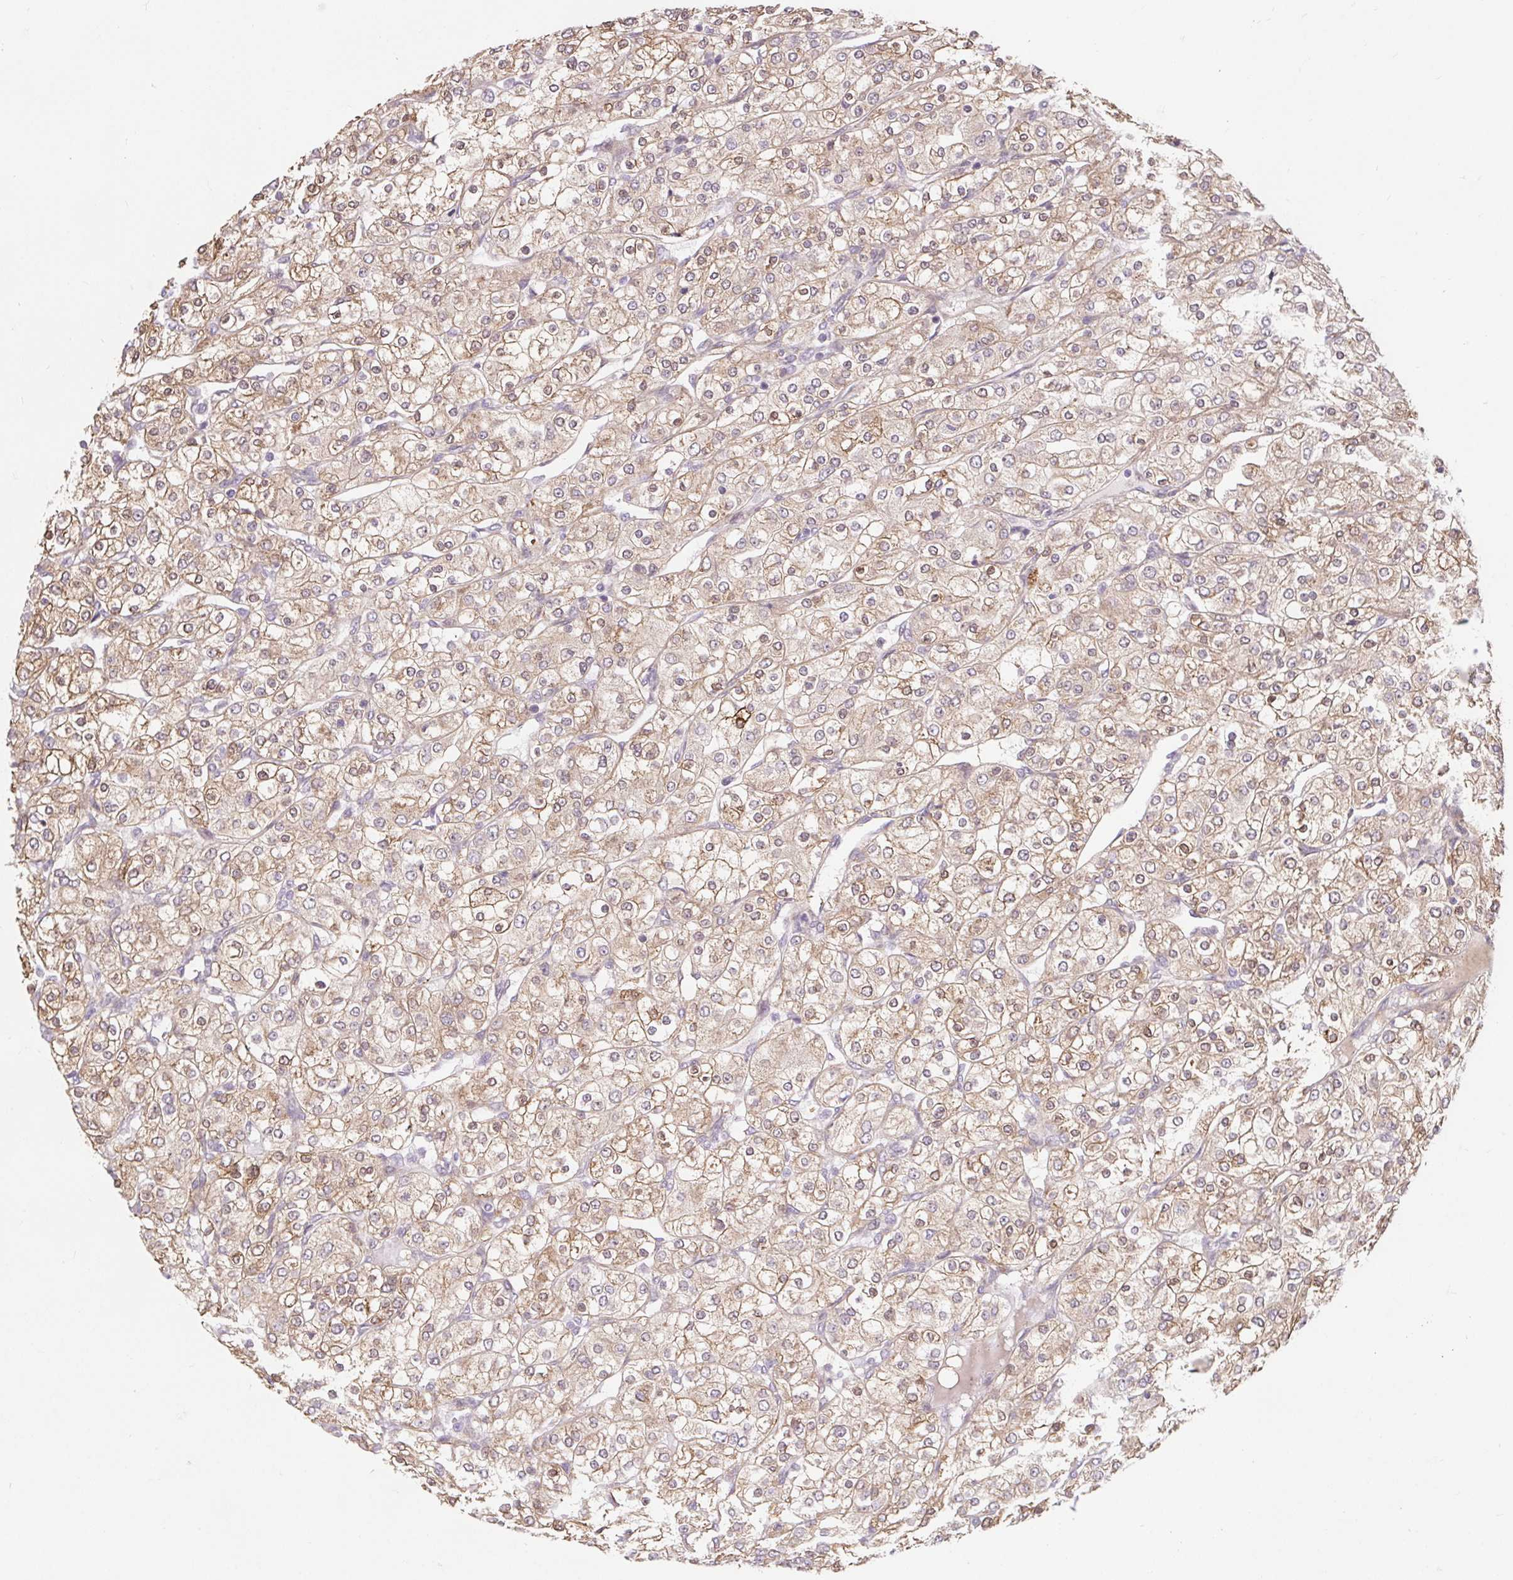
{"staining": {"intensity": "weak", "quantity": ">75%", "location": "cytoplasmic/membranous"}, "tissue": "renal cancer", "cell_type": "Tumor cells", "image_type": "cancer", "snomed": [{"axis": "morphology", "description": "Adenocarcinoma, NOS"}, {"axis": "topography", "description": "Kidney"}], "caption": "Approximately >75% of tumor cells in human renal cancer display weak cytoplasmic/membranous protein expression as visualized by brown immunohistochemical staining.", "gene": "LYPD5", "patient": {"sex": "male", "age": 80}}